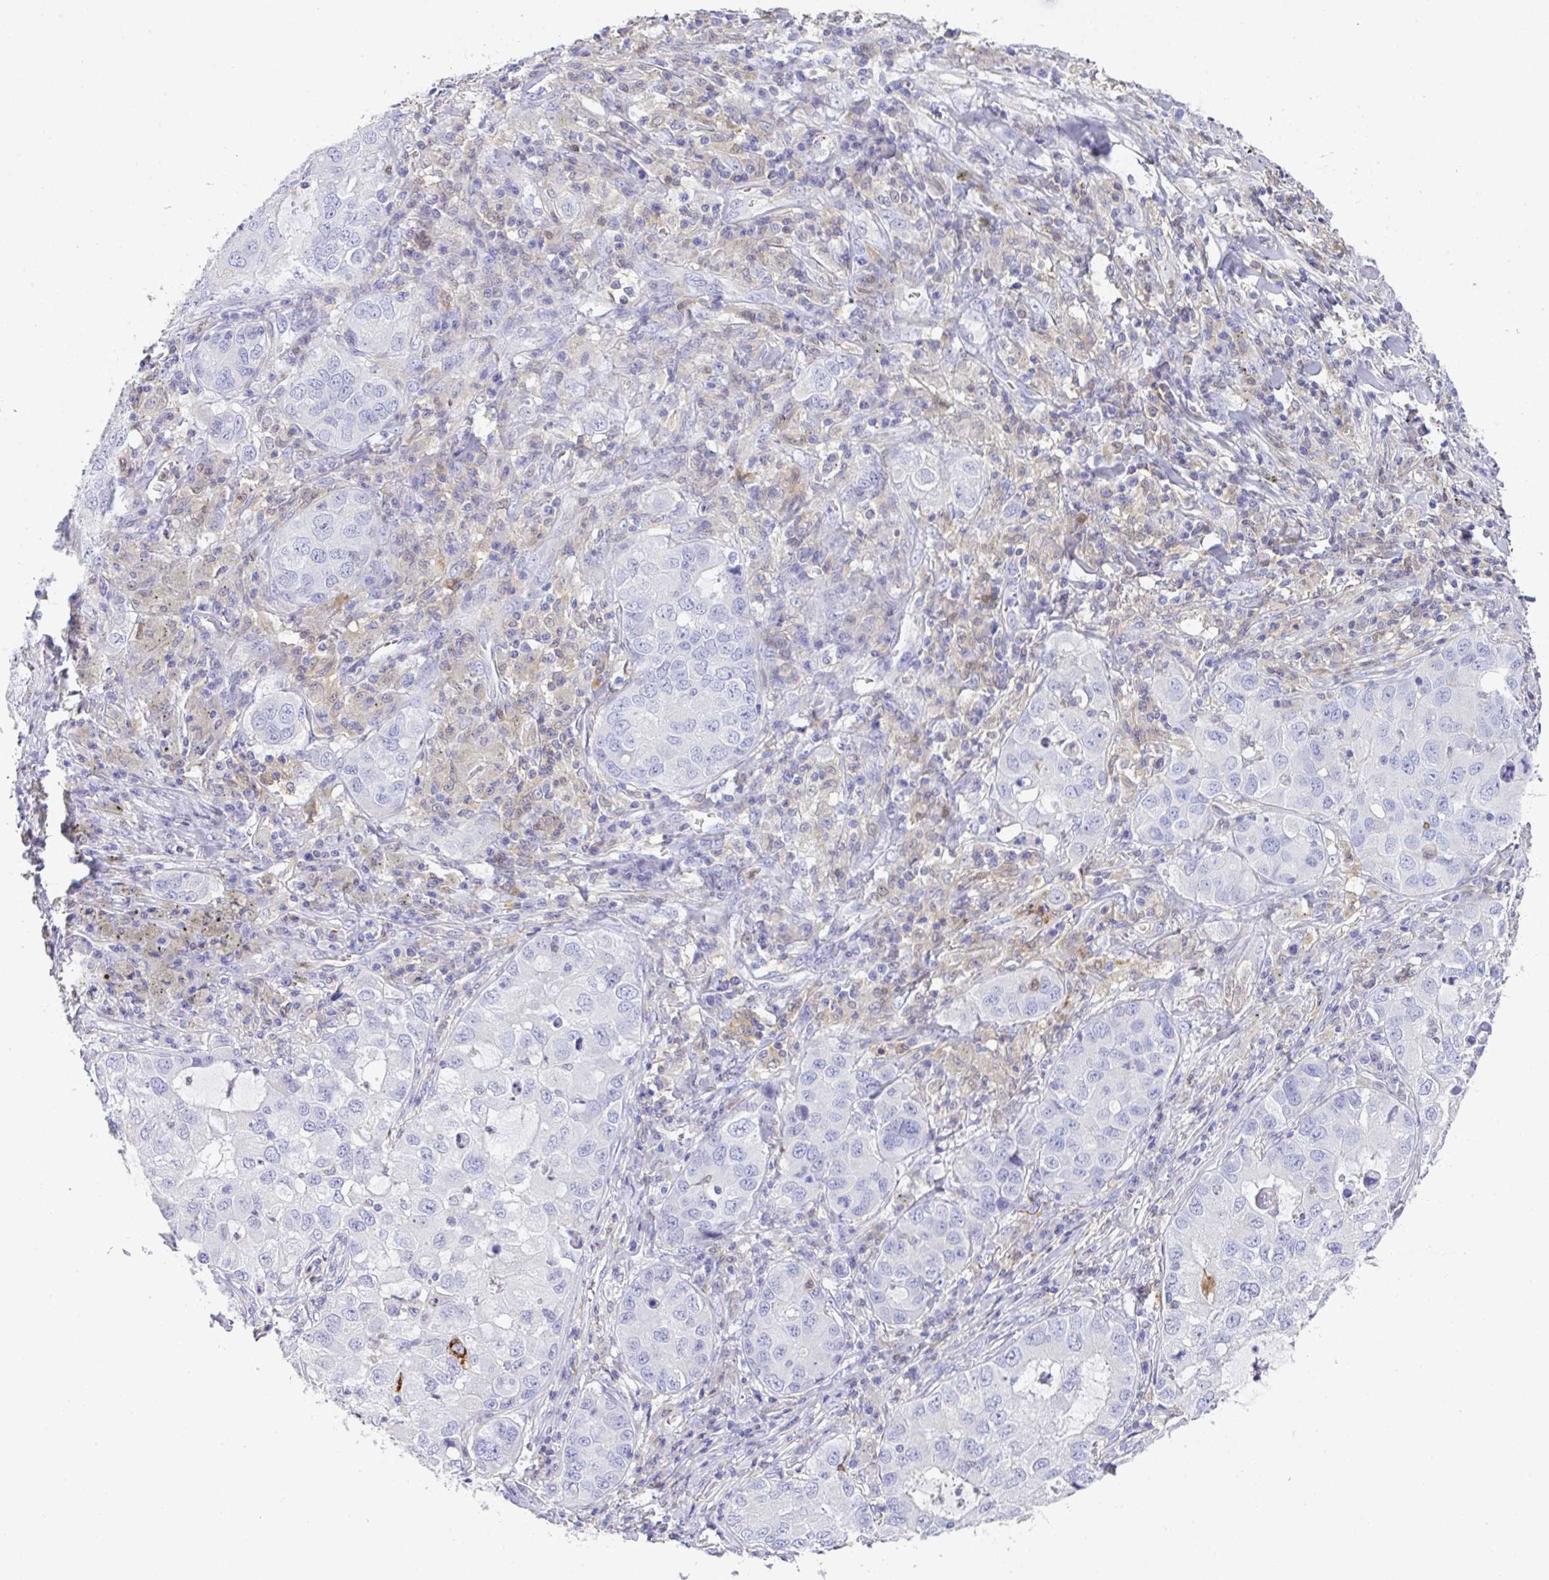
{"staining": {"intensity": "negative", "quantity": "none", "location": "none"}, "tissue": "lung cancer", "cell_type": "Tumor cells", "image_type": "cancer", "snomed": [{"axis": "morphology", "description": "Normal morphology"}, {"axis": "morphology", "description": "Adenocarcinoma, NOS"}, {"axis": "topography", "description": "Lymph node"}, {"axis": "topography", "description": "Lung"}], "caption": "A photomicrograph of human adenocarcinoma (lung) is negative for staining in tumor cells. (DAB (3,3'-diaminobenzidine) IHC visualized using brightfield microscopy, high magnification).", "gene": "TNFAIP8", "patient": {"sex": "female", "age": 51}}